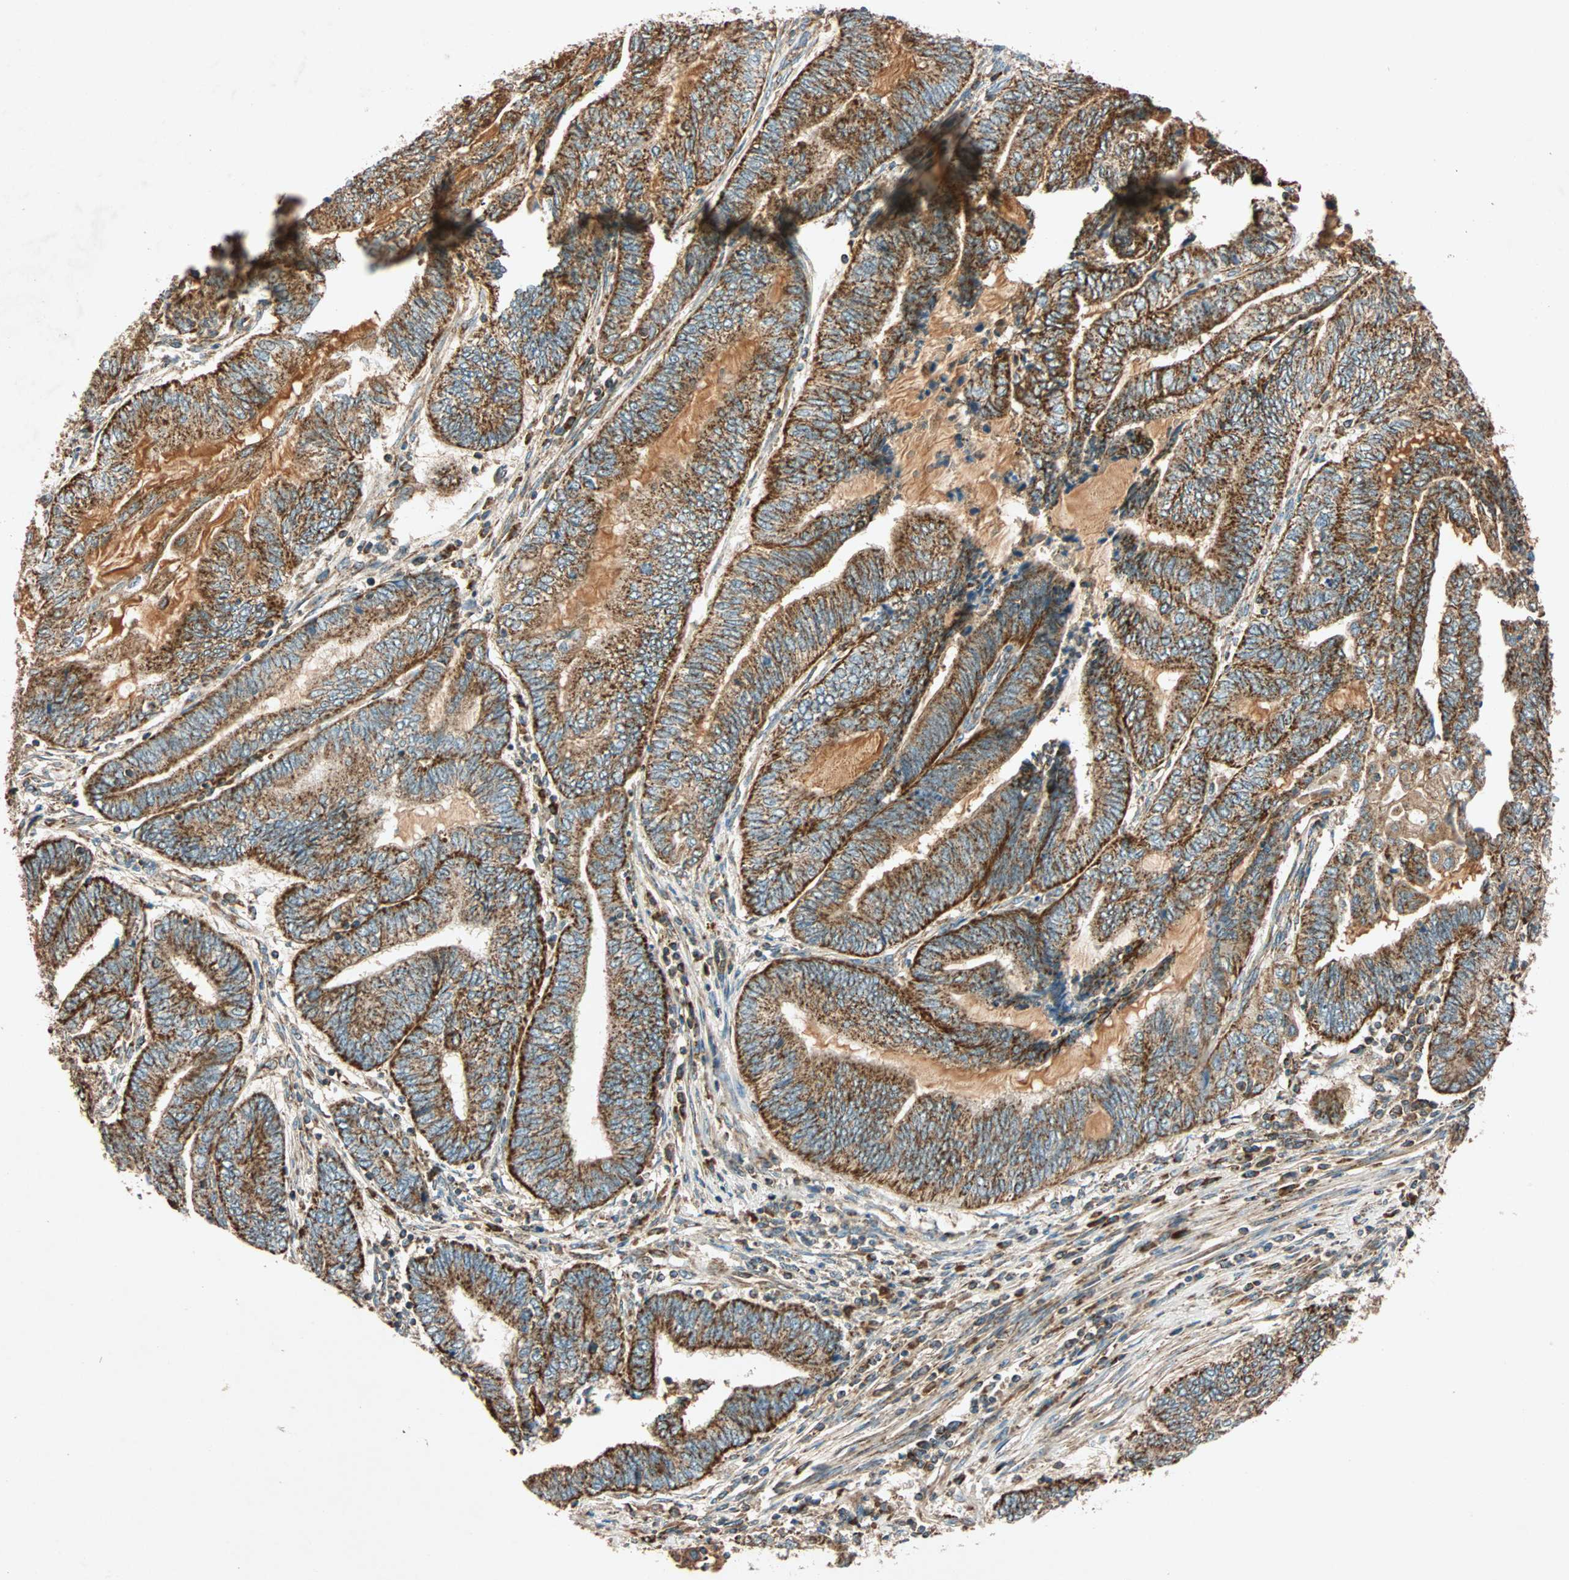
{"staining": {"intensity": "strong", "quantity": ">75%", "location": "cytoplasmic/membranous"}, "tissue": "endometrial cancer", "cell_type": "Tumor cells", "image_type": "cancer", "snomed": [{"axis": "morphology", "description": "Adenocarcinoma, NOS"}, {"axis": "topography", "description": "Uterus"}, {"axis": "topography", "description": "Endometrium"}], "caption": "Immunohistochemistry of human endometrial adenocarcinoma displays high levels of strong cytoplasmic/membranous staining in about >75% of tumor cells.", "gene": "MAPK1", "patient": {"sex": "female", "age": 70}}